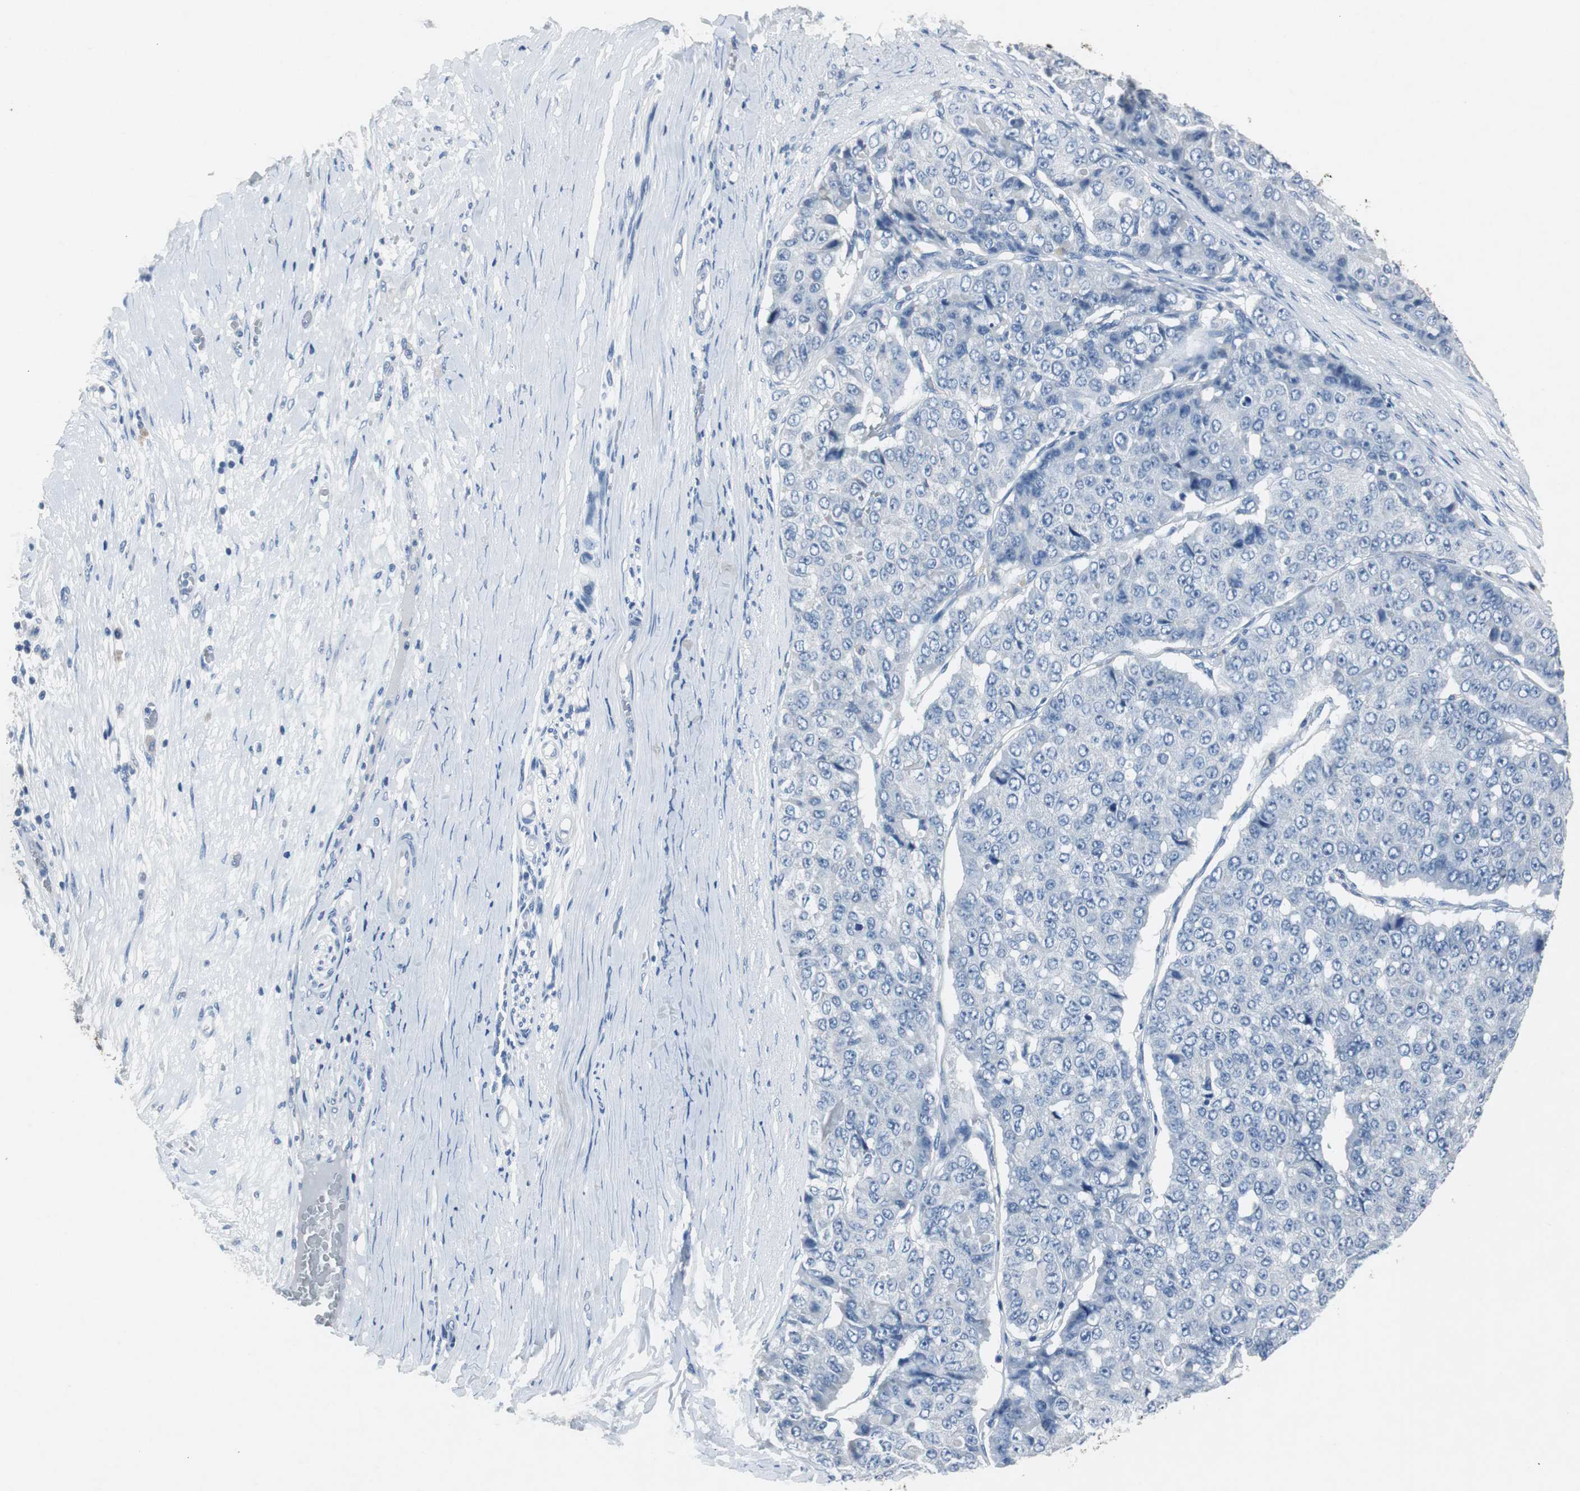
{"staining": {"intensity": "negative", "quantity": "none", "location": "none"}, "tissue": "pancreatic cancer", "cell_type": "Tumor cells", "image_type": "cancer", "snomed": [{"axis": "morphology", "description": "Adenocarcinoma, NOS"}, {"axis": "topography", "description": "Pancreas"}], "caption": "Immunohistochemical staining of pancreatic adenocarcinoma exhibits no significant positivity in tumor cells.", "gene": "LRP2", "patient": {"sex": "male", "age": 50}}